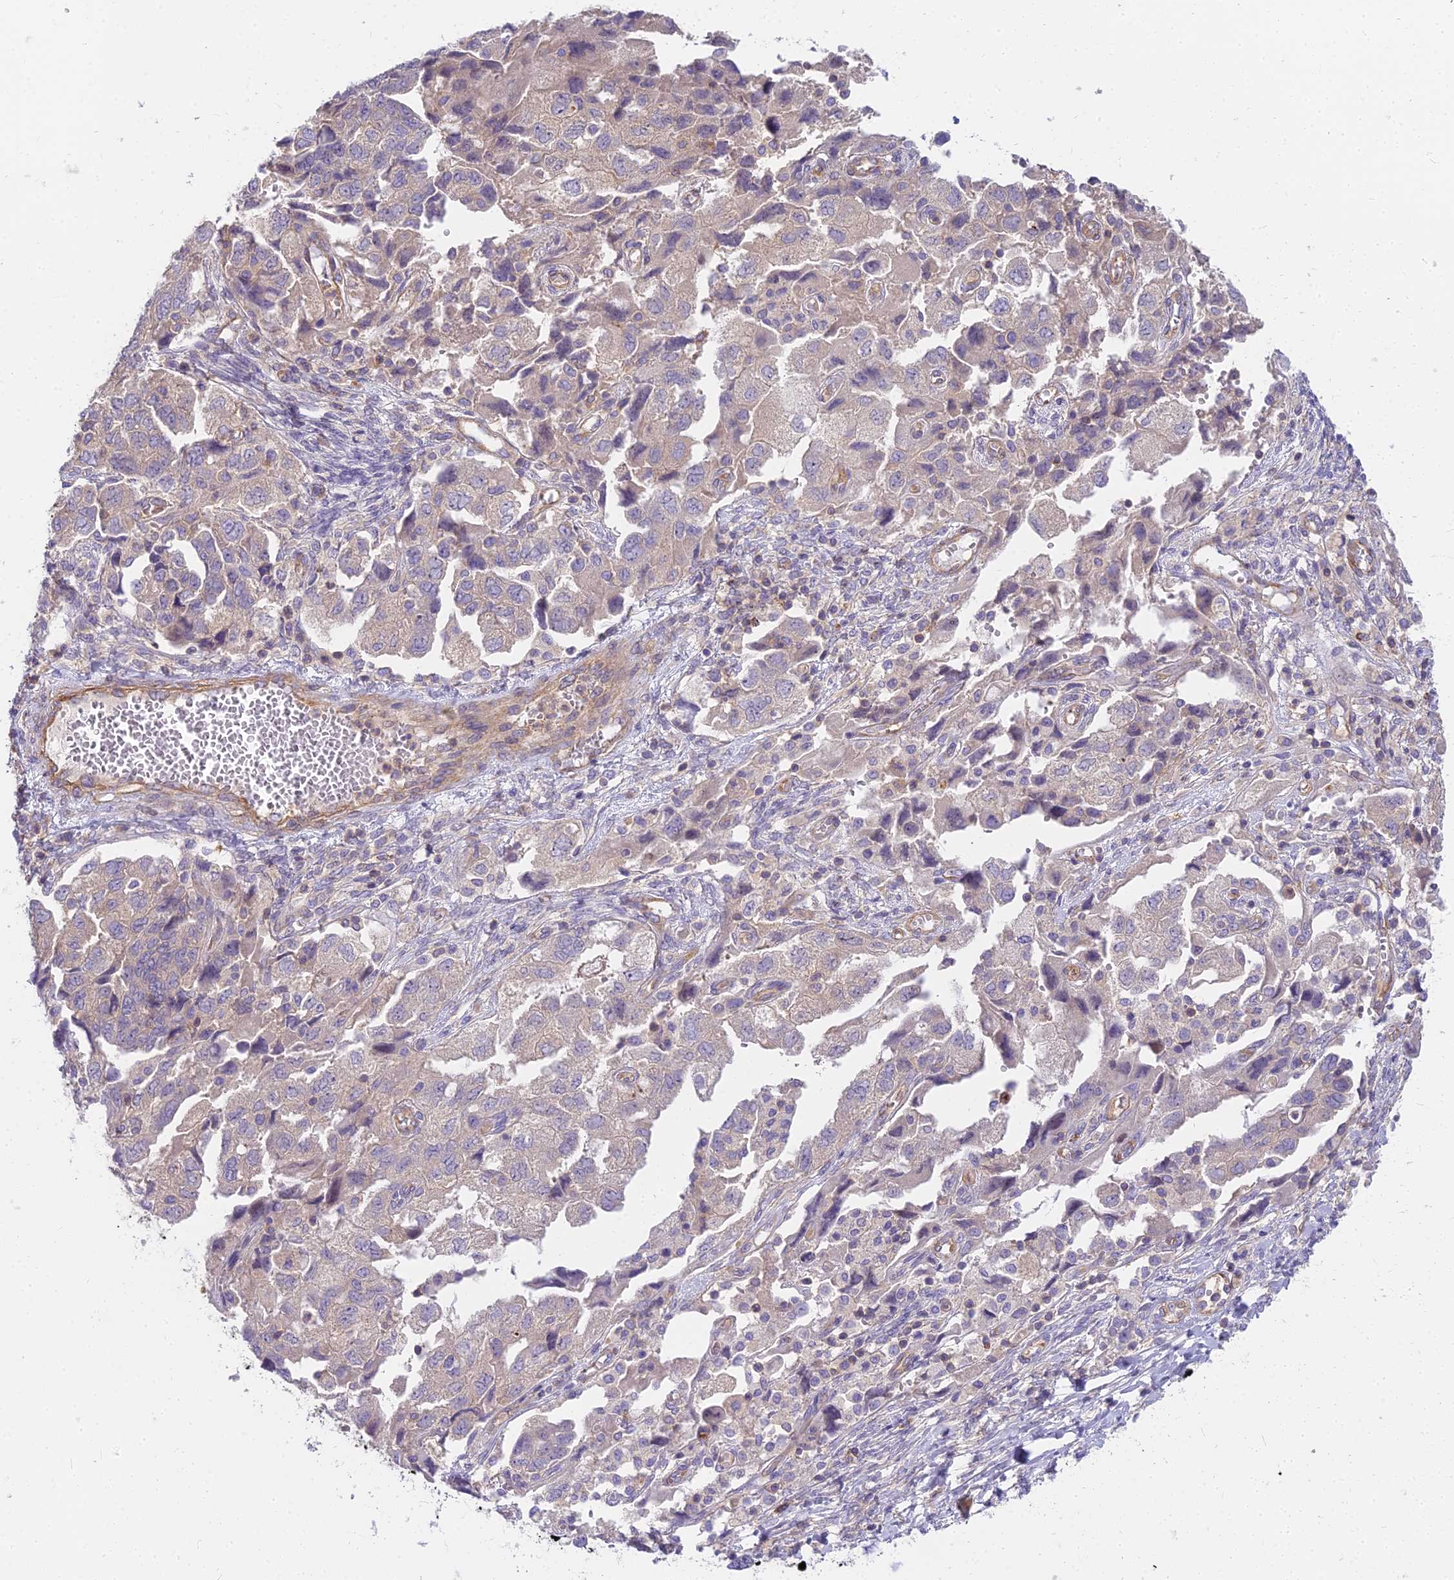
{"staining": {"intensity": "weak", "quantity": "<25%", "location": "cytoplasmic/membranous"}, "tissue": "ovarian cancer", "cell_type": "Tumor cells", "image_type": "cancer", "snomed": [{"axis": "morphology", "description": "Carcinoma, NOS"}, {"axis": "morphology", "description": "Cystadenocarcinoma, serous, NOS"}, {"axis": "topography", "description": "Ovary"}], "caption": "A high-resolution micrograph shows IHC staining of ovarian cancer, which reveals no significant staining in tumor cells.", "gene": "HLA-DOA", "patient": {"sex": "female", "age": 69}}